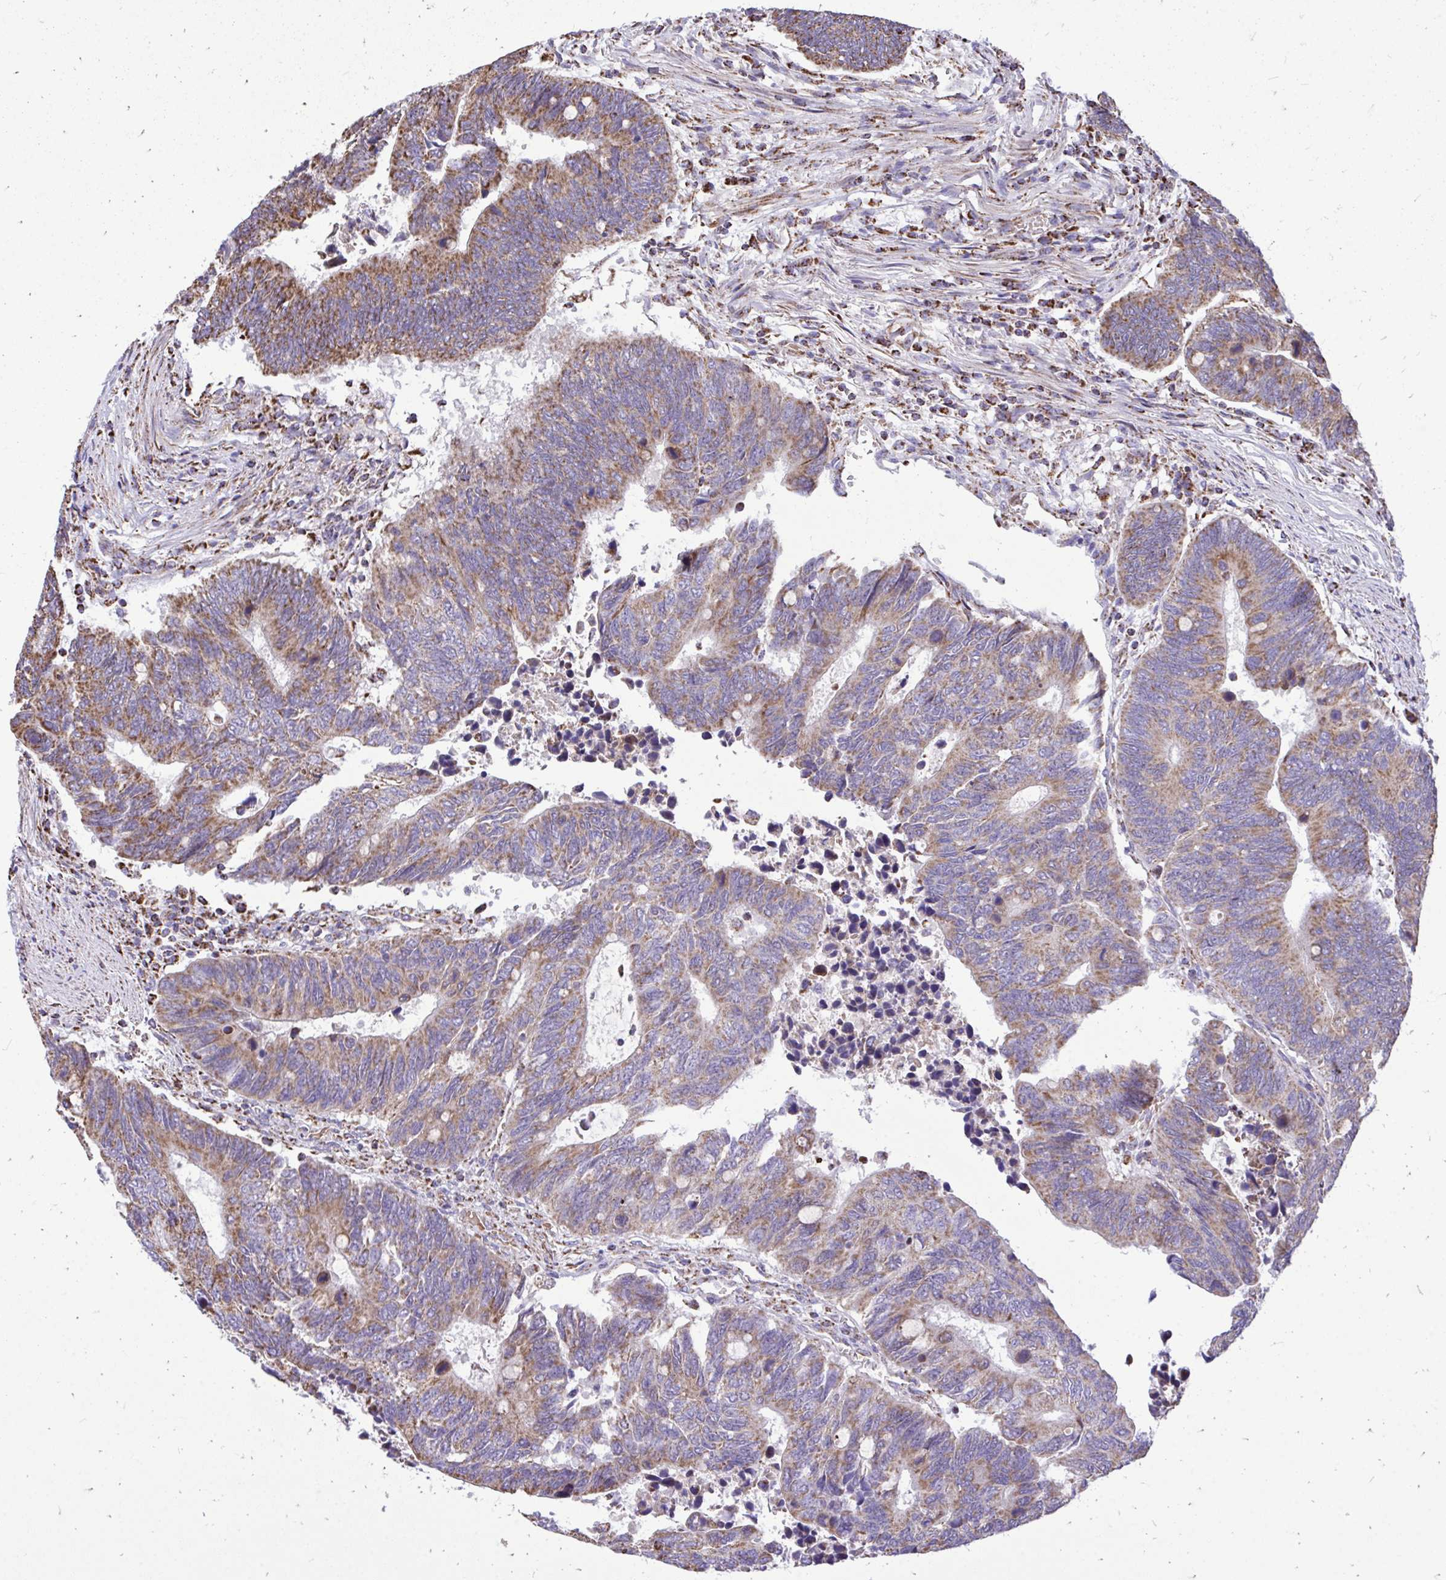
{"staining": {"intensity": "moderate", "quantity": ">75%", "location": "cytoplasmic/membranous"}, "tissue": "colorectal cancer", "cell_type": "Tumor cells", "image_type": "cancer", "snomed": [{"axis": "morphology", "description": "Adenocarcinoma, NOS"}, {"axis": "topography", "description": "Colon"}], "caption": "Immunohistochemical staining of human colorectal cancer (adenocarcinoma) reveals medium levels of moderate cytoplasmic/membranous protein expression in approximately >75% of tumor cells.", "gene": "UBE2C", "patient": {"sex": "male", "age": 87}}